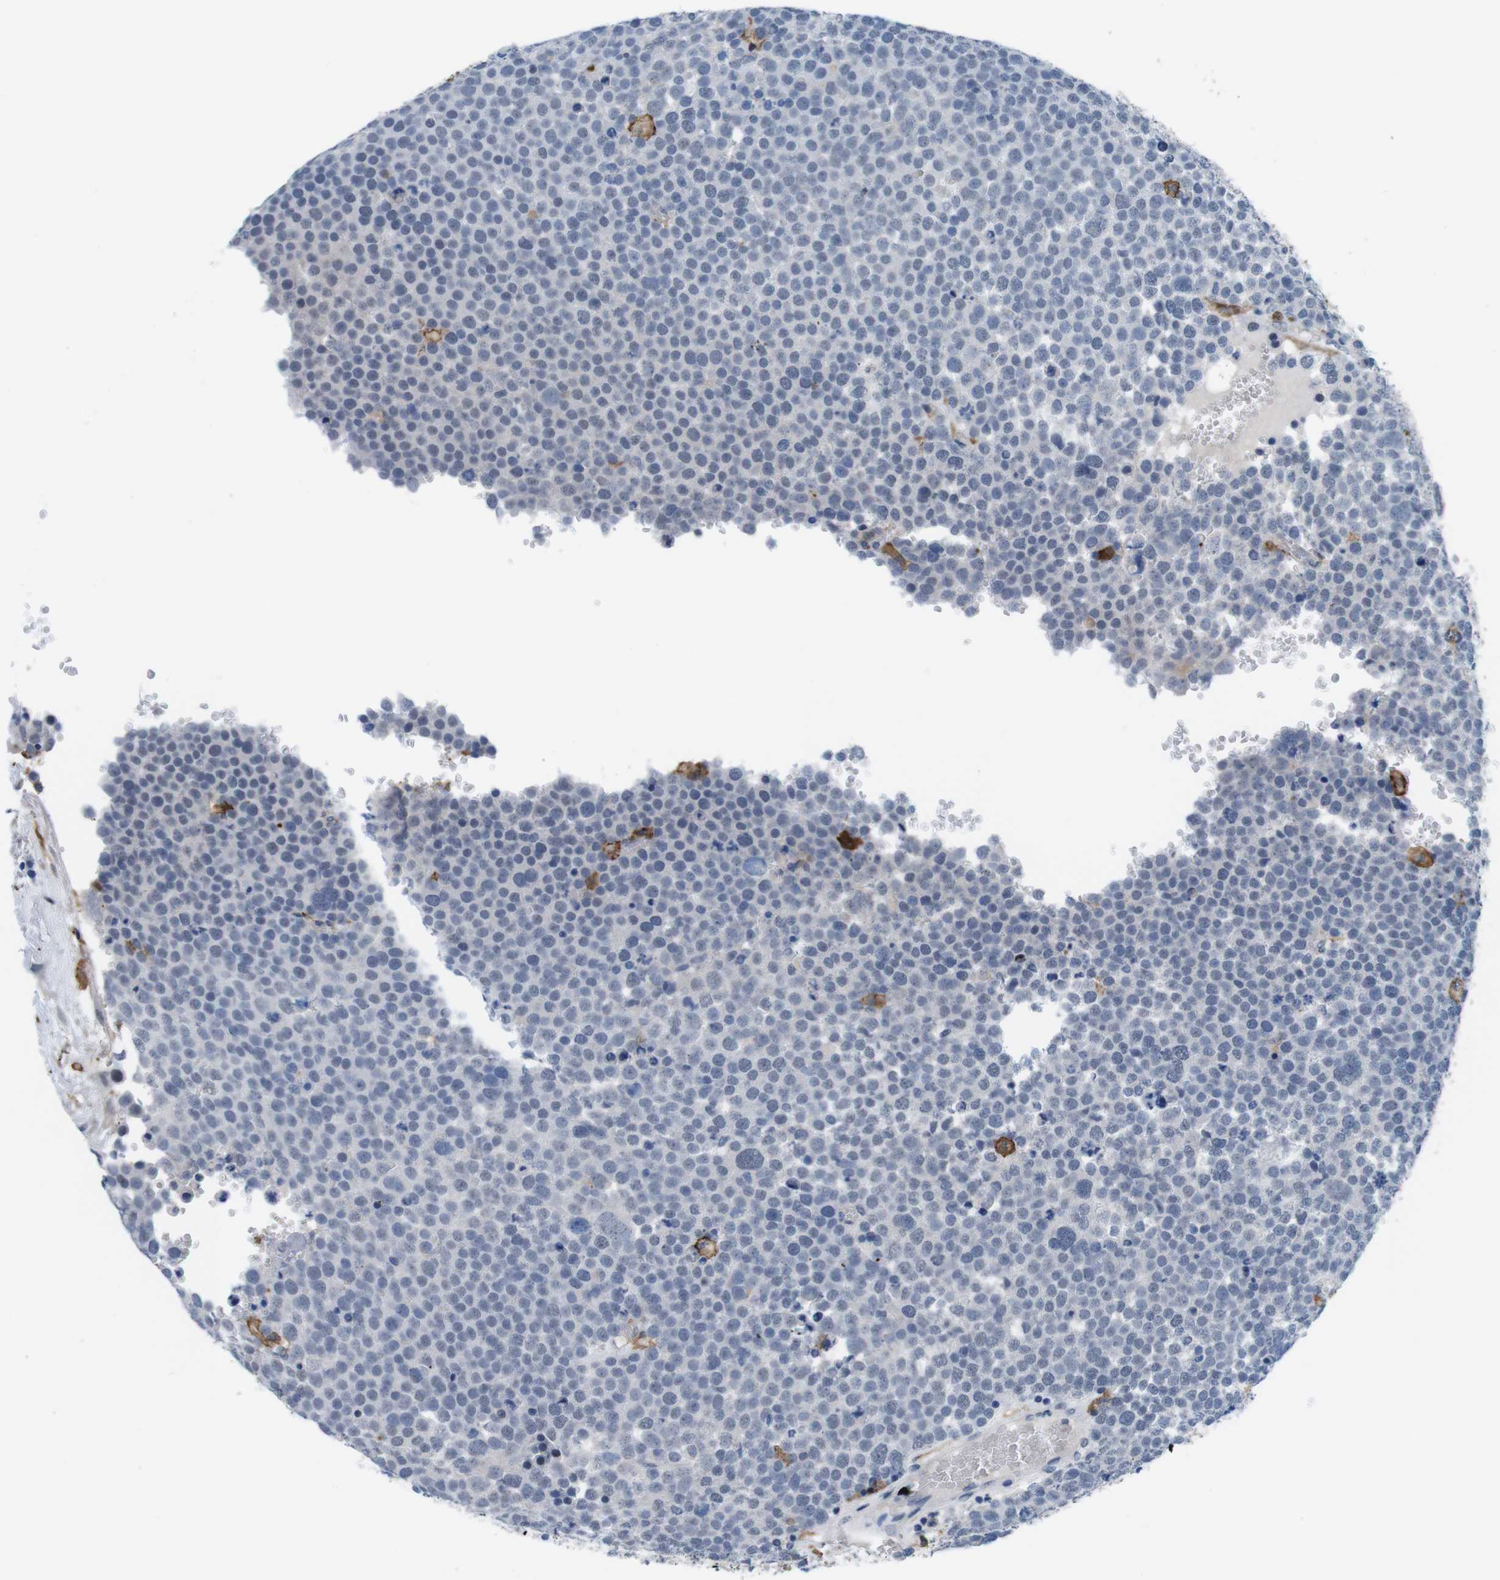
{"staining": {"intensity": "negative", "quantity": "none", "location": "none"}, "tissue": "testis cancer", "cell_type": "Tumor cells", "image_type": "cancer", "snomed": [{"axis": "morphology", "description": "Seminoma, NOS"}, {"axis": "topography", "description": "Testis"}], "caption": "The histopathology image exhibits no significant expression in tumor cells of testis cancer.", "gene": "CD300C", "patient": {"sex": "male", "age": 71}}